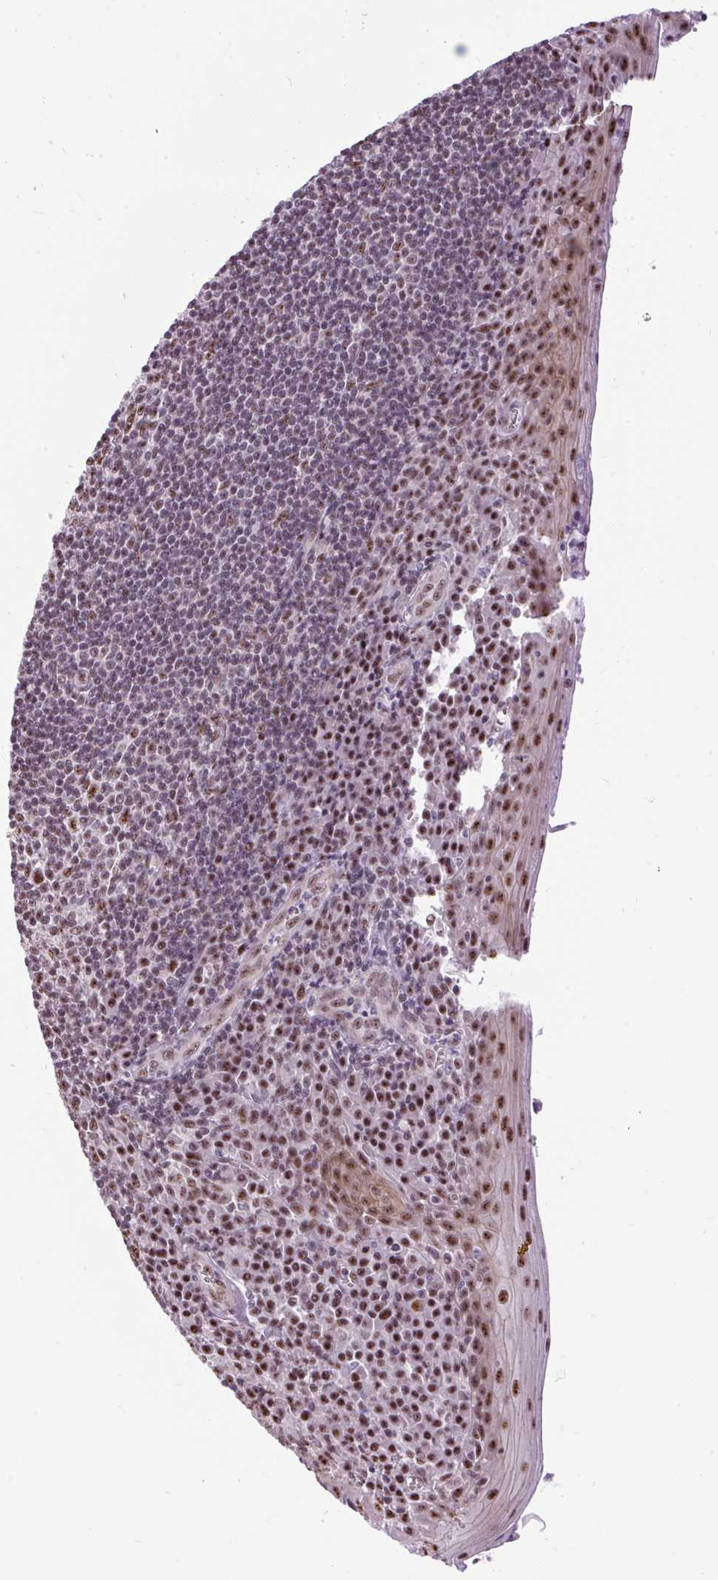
{"staining": {"intensity": "moderate", "quantity": ">75%", "location": "nuclear"}, "tissue": "tonsil", "cell_type": "Germinal center cells", "image_type": "normal", "snomed": [{"axis": "morphology", "description": "Normal tissue, NOS"}, {"axis": "topography", "description": "Tonsil"}], "caption": "Immunohistochemical staining of normal tonsil demonstrates medium levels of moderate nuclear expression in approximately >75% of germinal center cells.", "gene": "SMC5", "patient": {"sex": "male", "age": 27}}